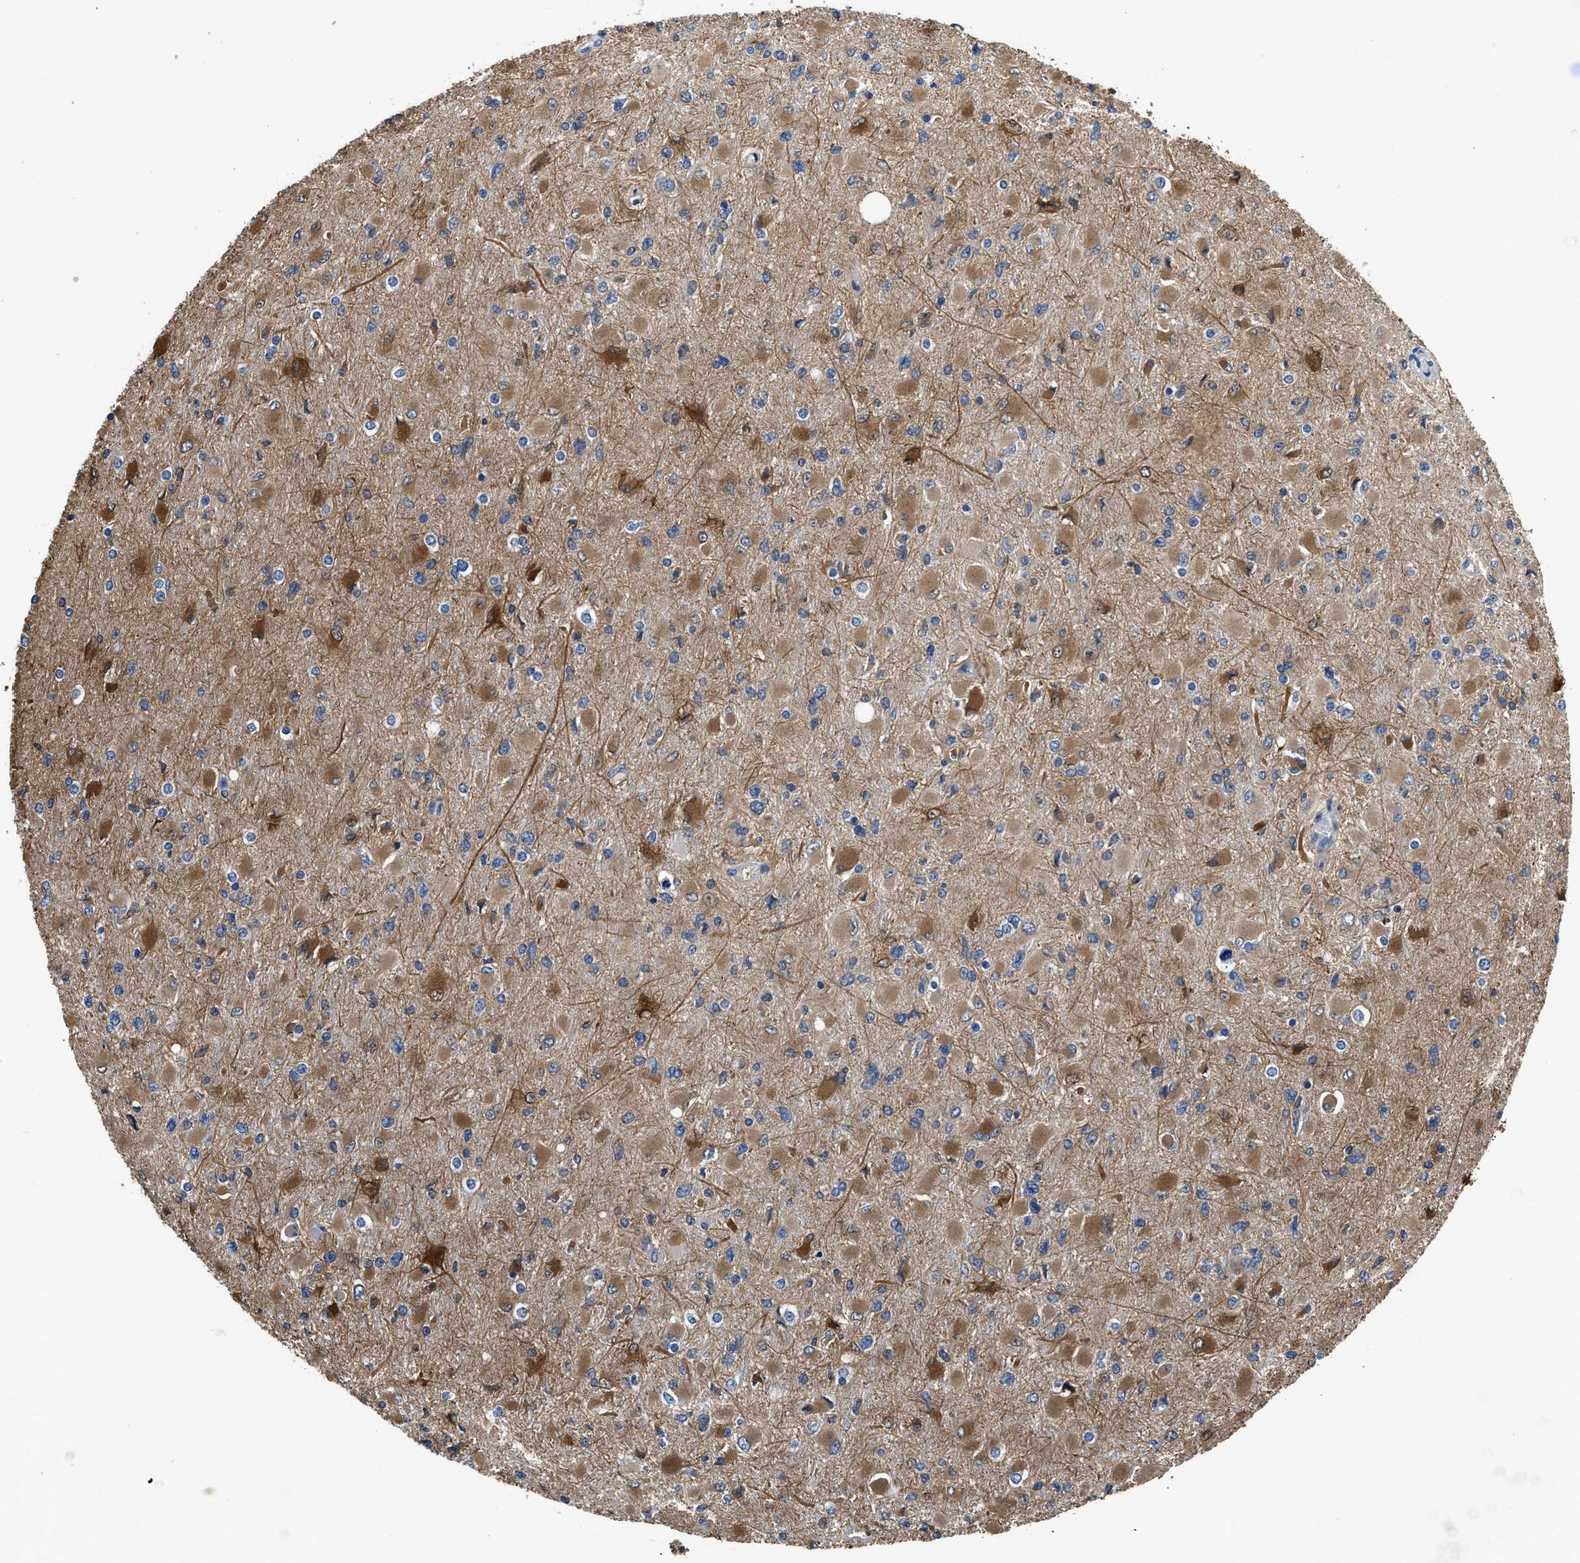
{"staining": {"intensity": "moderate", "quantity": "25%-75%", "location": "cytoplasmic/membranous"}, "tissue": "glioma", "cell_type": "Tumor cells", "image_type": "cancer", "snomed": [{"axis": "morphology", "description": "Glioma, malignant, High grade"}, {"axis": "topography", "description": "Cerebral cortex"}], "caption": "This is a histology image of immunohistochemistry (IHC) staining of high-grade glioma (malignant), which shows moderate positivity in the cytoplasmic/membranous of tumor cells.", "gene": "PKM", "patient": {"sex": "female", "age": 36}}